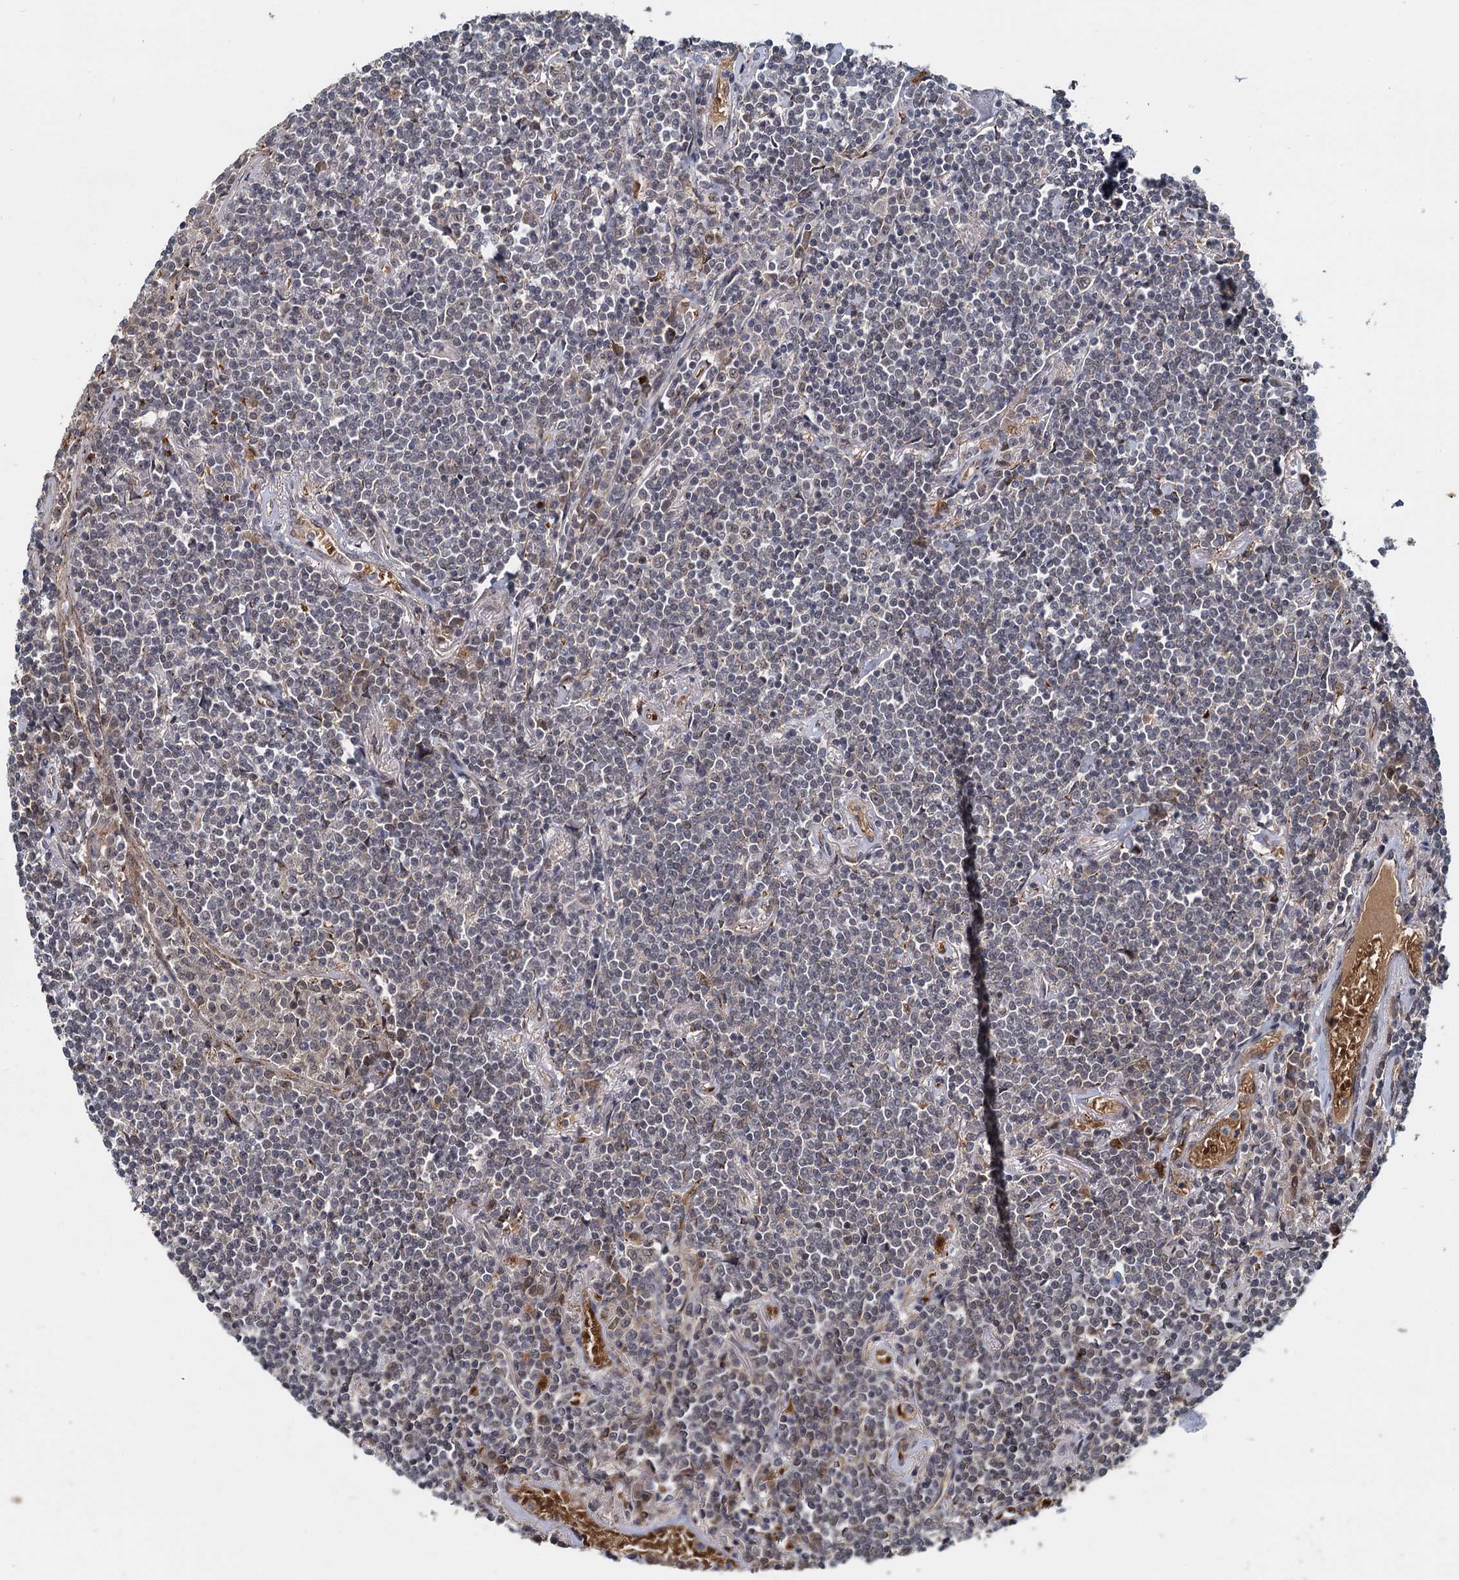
{"staining": {"intensity": "weak", "quantity": "<25%", "location": "nuclear"}, "tissue": "lymphoma", "cell_type": "Tumor cells", "image_type": "cancer", "snomed": [{"axis": "morphology", "description": "Malignant lymphoma, non-Hodgkin's type, Low grade"}, {"axis": "topography", "description": "Lung"}], "caption": "Tumor cells show no significant protein staining in low-grade malignant lymphoma, non-Hodgkin's type.", "gene": "FANCI", "patient": {"sex": "female", "age": 71}}